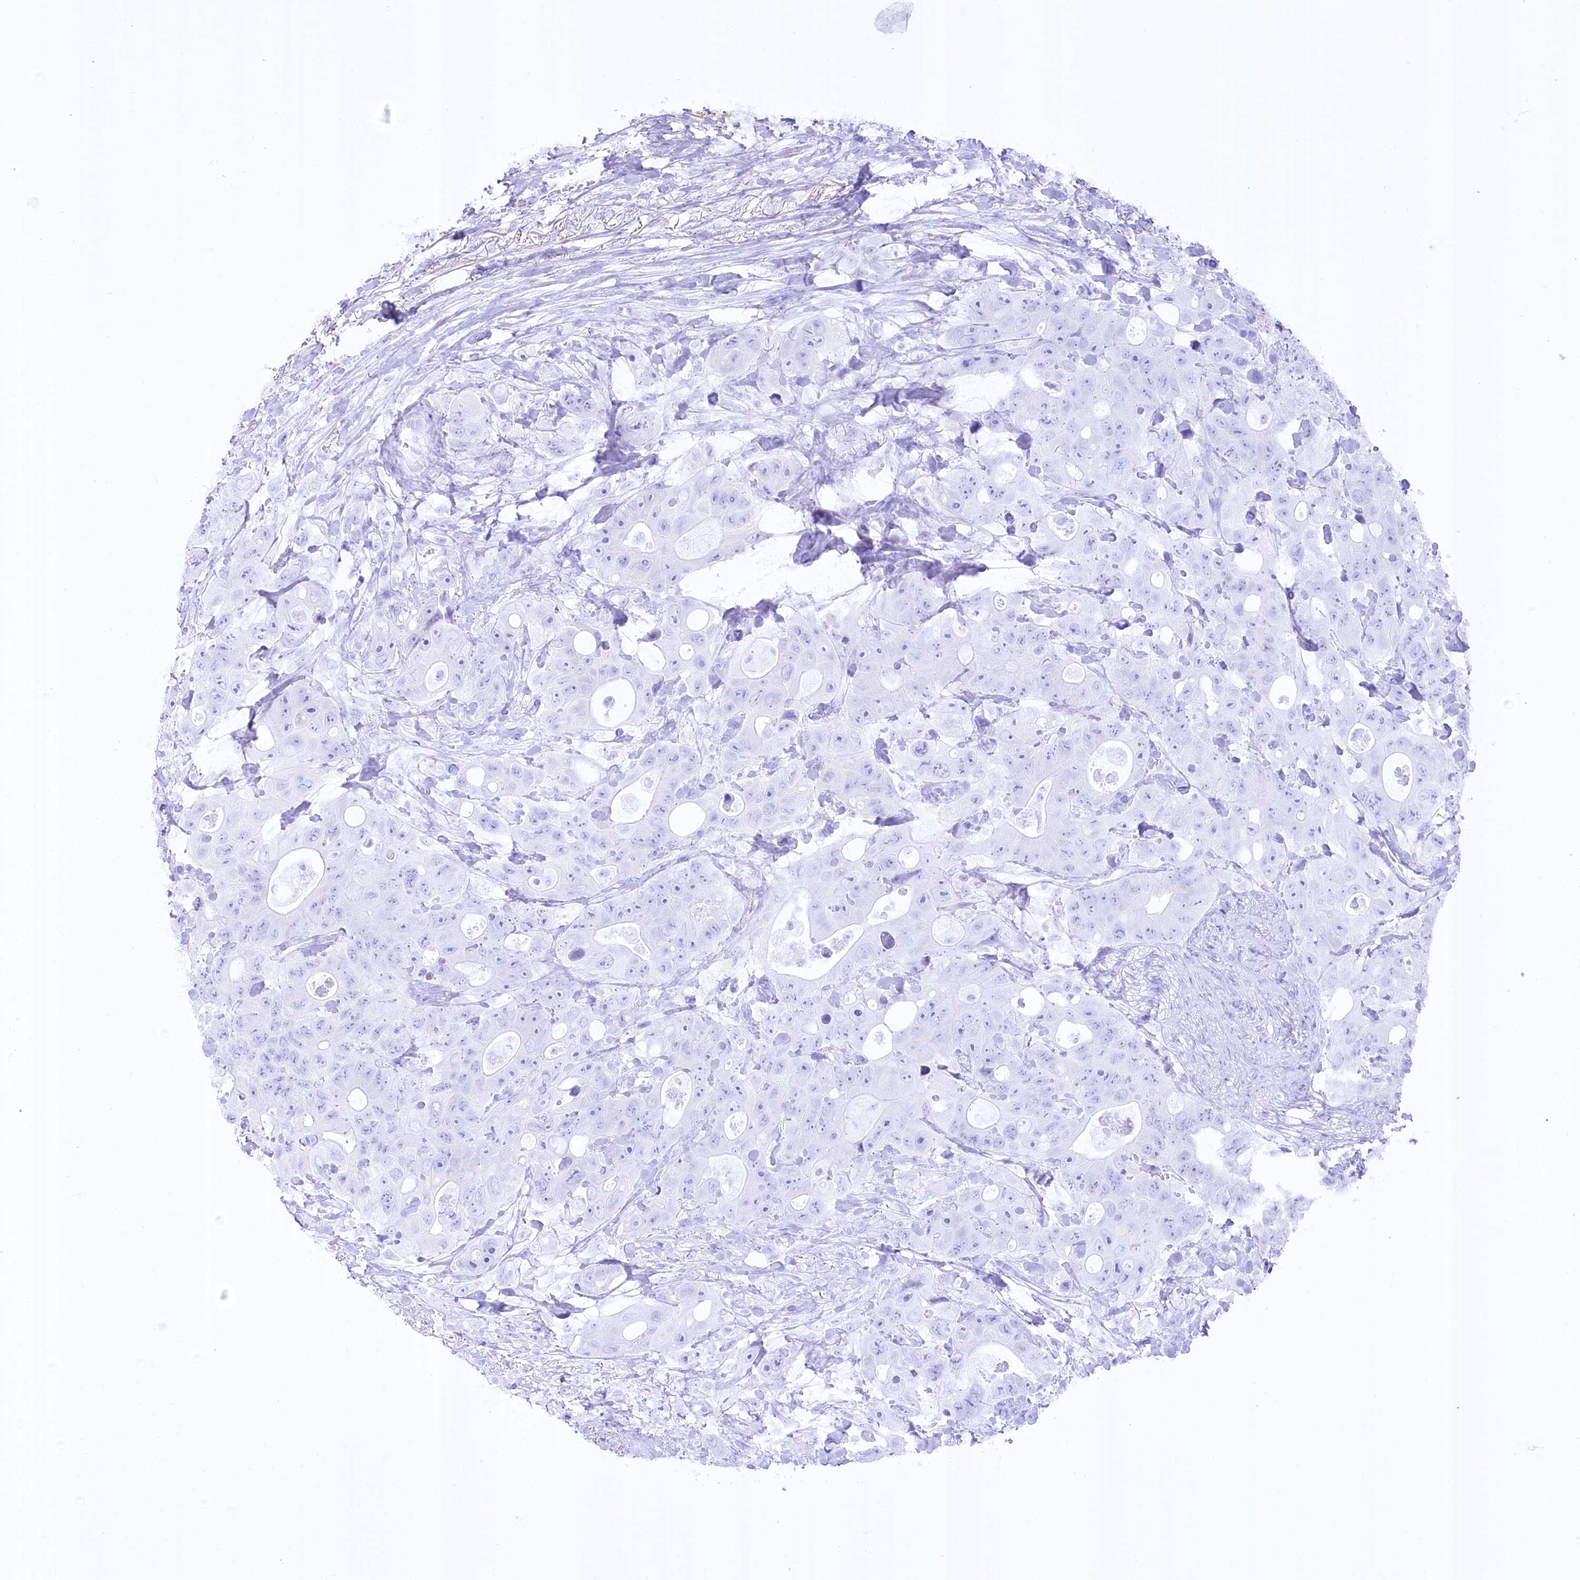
{"staining": {"intensity": "negative", "quantity": "none", "location": "none"}, "tissue": "colorectal cancer", "cell_type": "Tumor cells", "image_type": "cancer", "snomed": [{"axis": "morphology", "description": "Adenocarcinoma, NOS"}, {"axis": "topography", "description": "Colon"}], "caption": "Photomicrograph shows no significant protein expression in tumor cells of adenocarcinoma (colorectal).", "gene": "CEP164", "patient": {"sex": "female", "age": 46}}